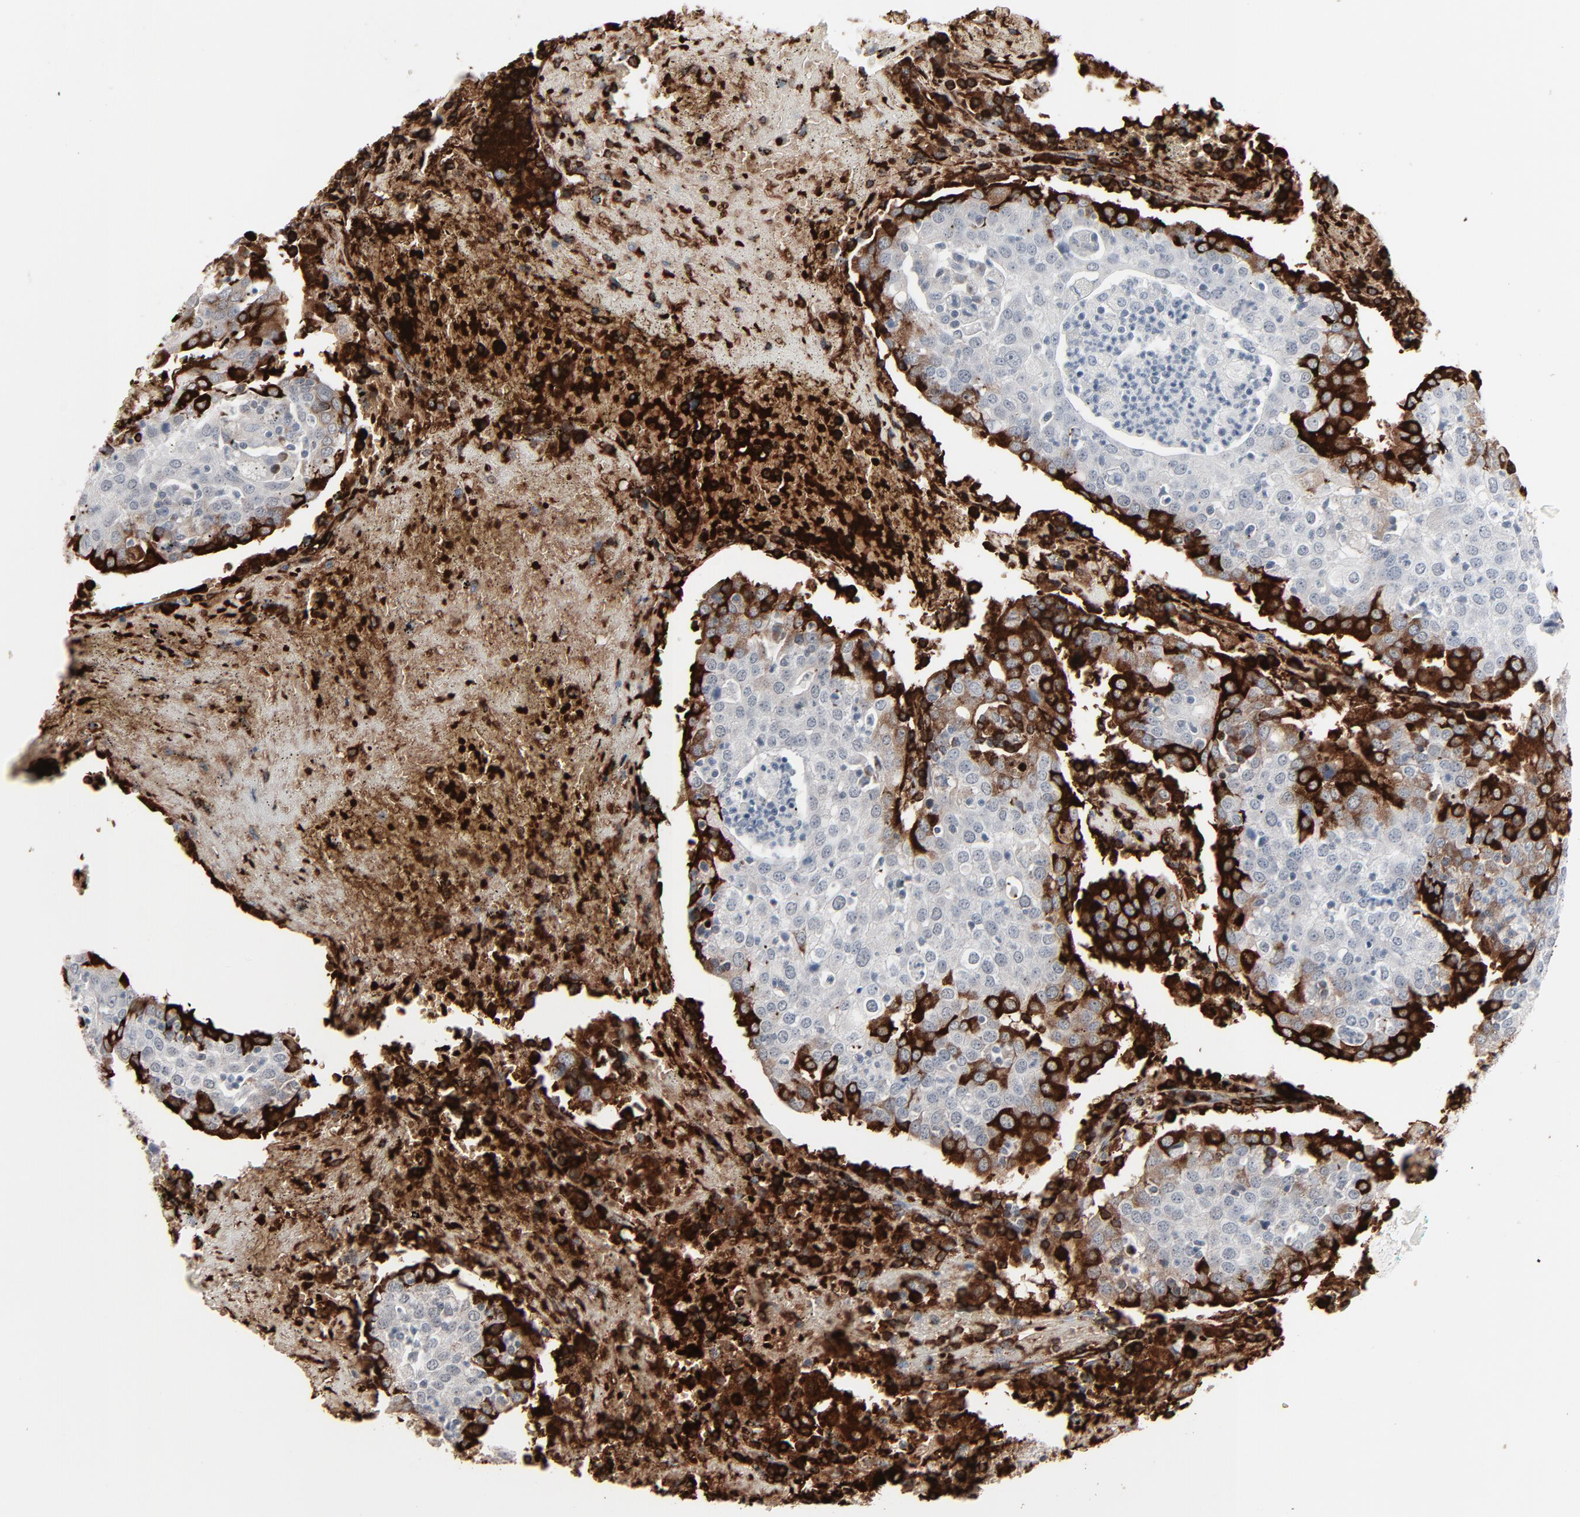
{"staining": {"intensity": "strong", "quantity": "<25%", "location": "cytoplasmic/membranous"}, "tissue": "head and neck cancer", "cell_type": "Tumor cells", "image_type": "cancer", "snomed": [{"axis": "morphology", "description": "Adenocarcinoma, NOS"}, {"axis": "topography", "description": "Salivary gland"}, {"axis": "topography", "description": "Head-Neck"}], "caption": "A brown stain shows strong cytoplasmic/membranous staining of a protein in head and neck cancer (adenocarcinoma) tumor cells.", "gene": "SAGE1", "patient": {"sex": "female", "age": 65}}